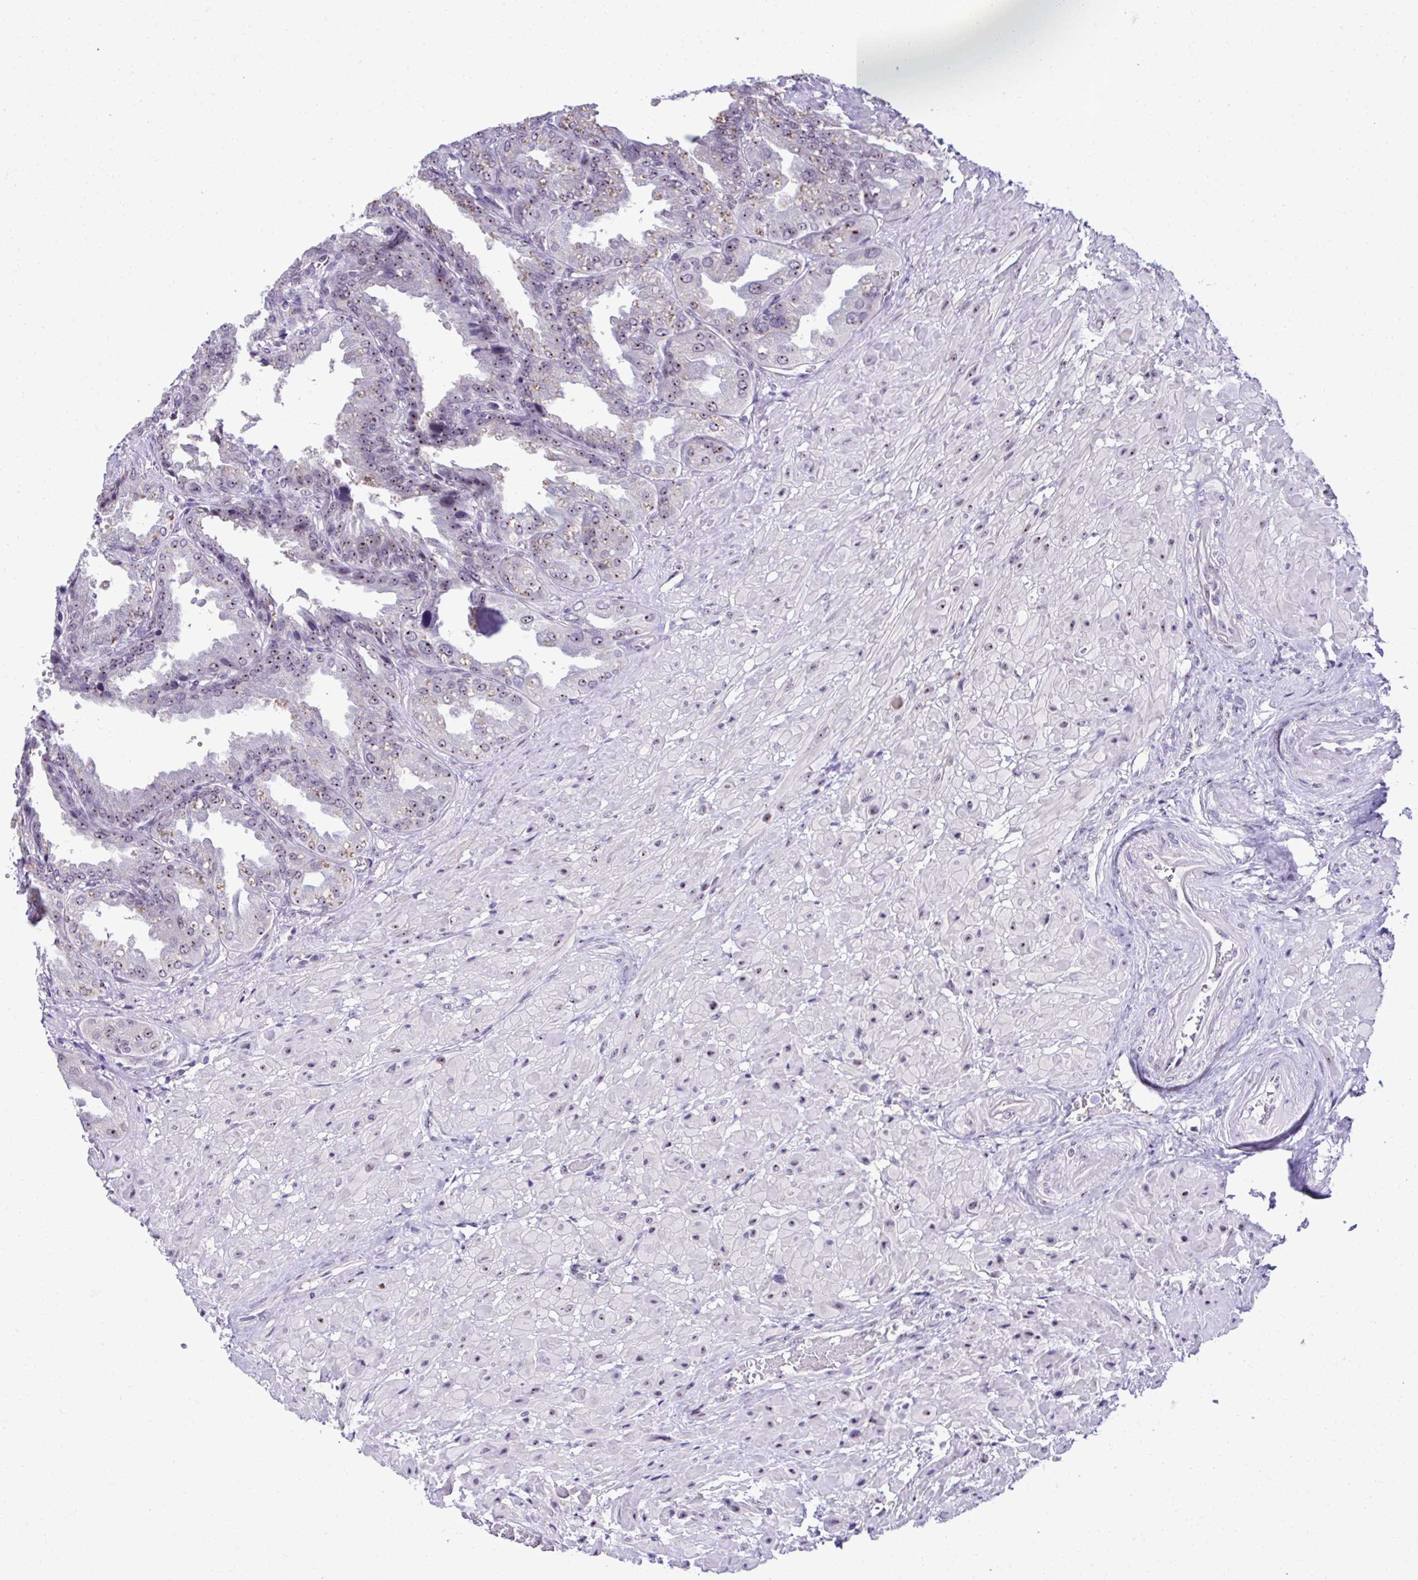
{"staining": {"intensity": "strong", "quantity": "25%-75%", "location": "nuclear"}, "tissue": "seminal vesicle", "cell_type": "Glandular cells", "image_type": "normal", "snomed": [{"axis": "morphology", "description": "Normal tissue, NOS"}, {"axis": "topography", "description": "Seminal veicle"}], "caption": "This photomicrograph exhibits immunohistochemistry staining of normal human seminal vesicle, with high strong nuclear positivity in about 25%-75% of glandular cells.", "gene": "CEP72", "patient": {"sex": "male", "age": 55}}